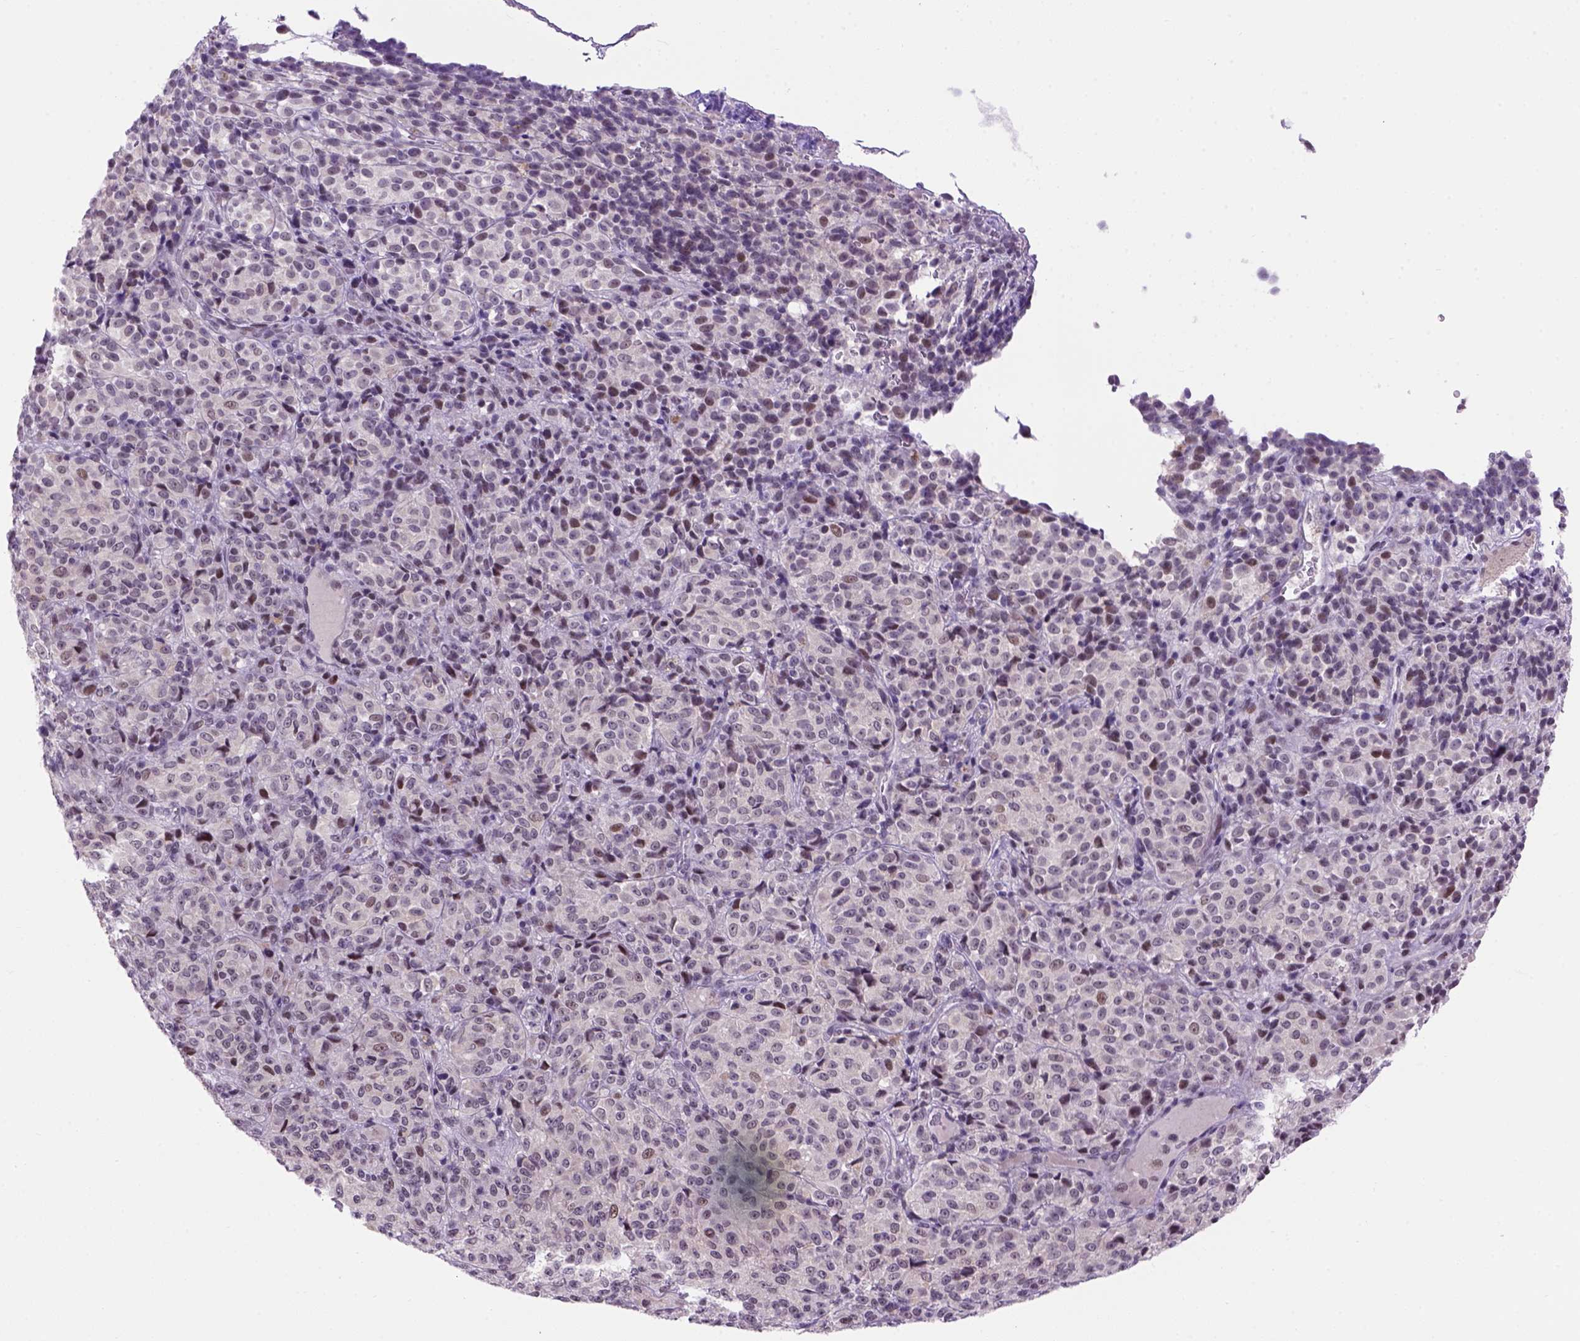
{"staining": {"intensity": "moderate", "quantity": "<25%", "location": "nuclear"}, "tissue": "melanoma", "cell_type": "Tumor cells", "image_type": "cancer", "snomed": [{"axis": "morphology", "description": "Malignant melanoma, Metastatic site"}, {"axis": "topography", "description": "Brain"}], "caption": "This histopathology image demonstrates immunohistochemistry (IHC) staining of malignant melanoma (metastatic site), with low moderate nuclear positivity in about <25% of tumor cells.", "gene": "TBPL1", "patient": {"sex": "female", "age": 56}}